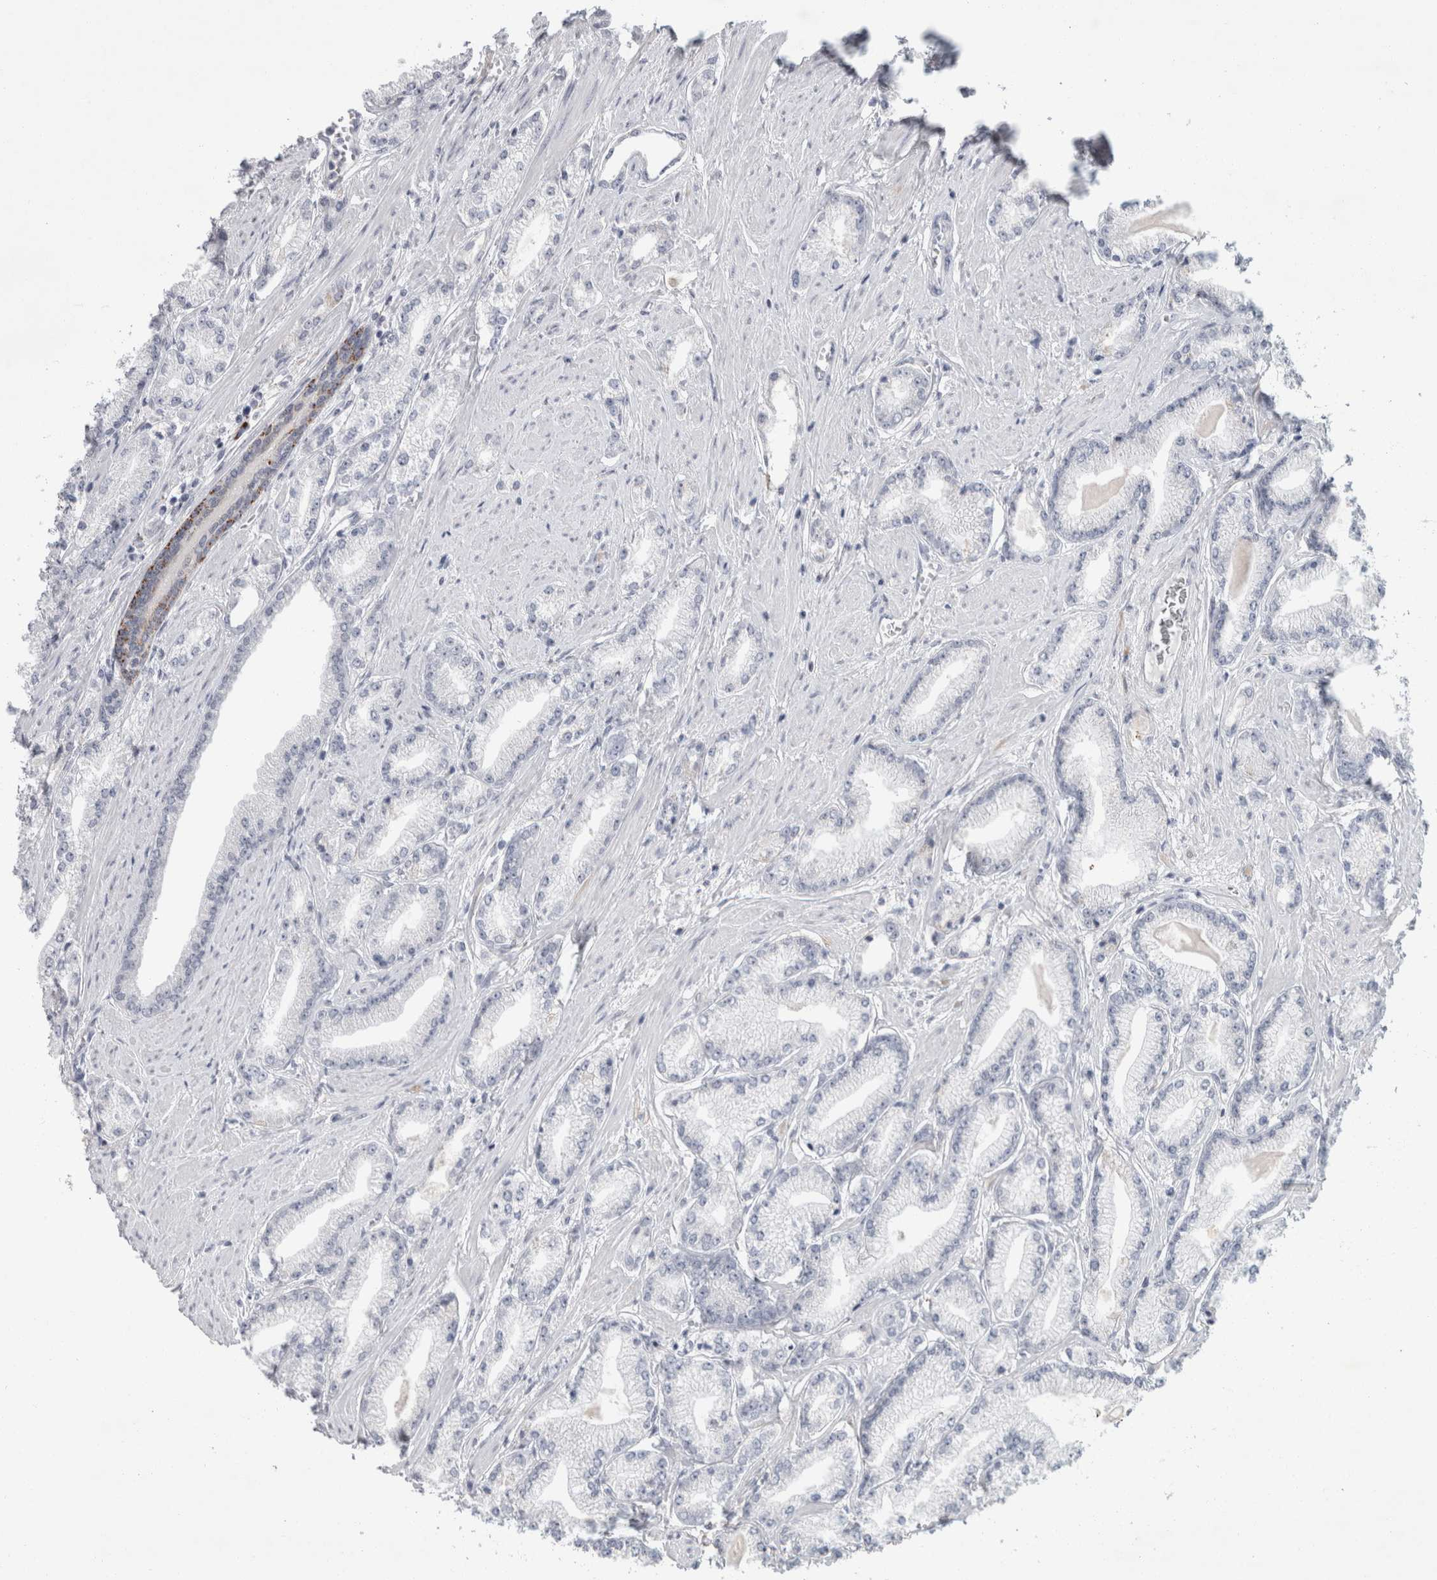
{"staining": {"intensity": "negative", "quantity": "none", "location": "none"}, "tissue": "prostate cancer", "cell_type": "Tumor cells", "image_type": "cancer", "snomed": [{"axis": "morphology", "description": "Adenocarcinoma, Low grade"}, {"axis": "topography", "description": "Prostate"}], "caption": "DAB immunohistochemical staining of prostate cancer shows no significant positivity in tumor cells.", "gene": "NIPA1", "patient": {"sex": "male", "age": 62}}